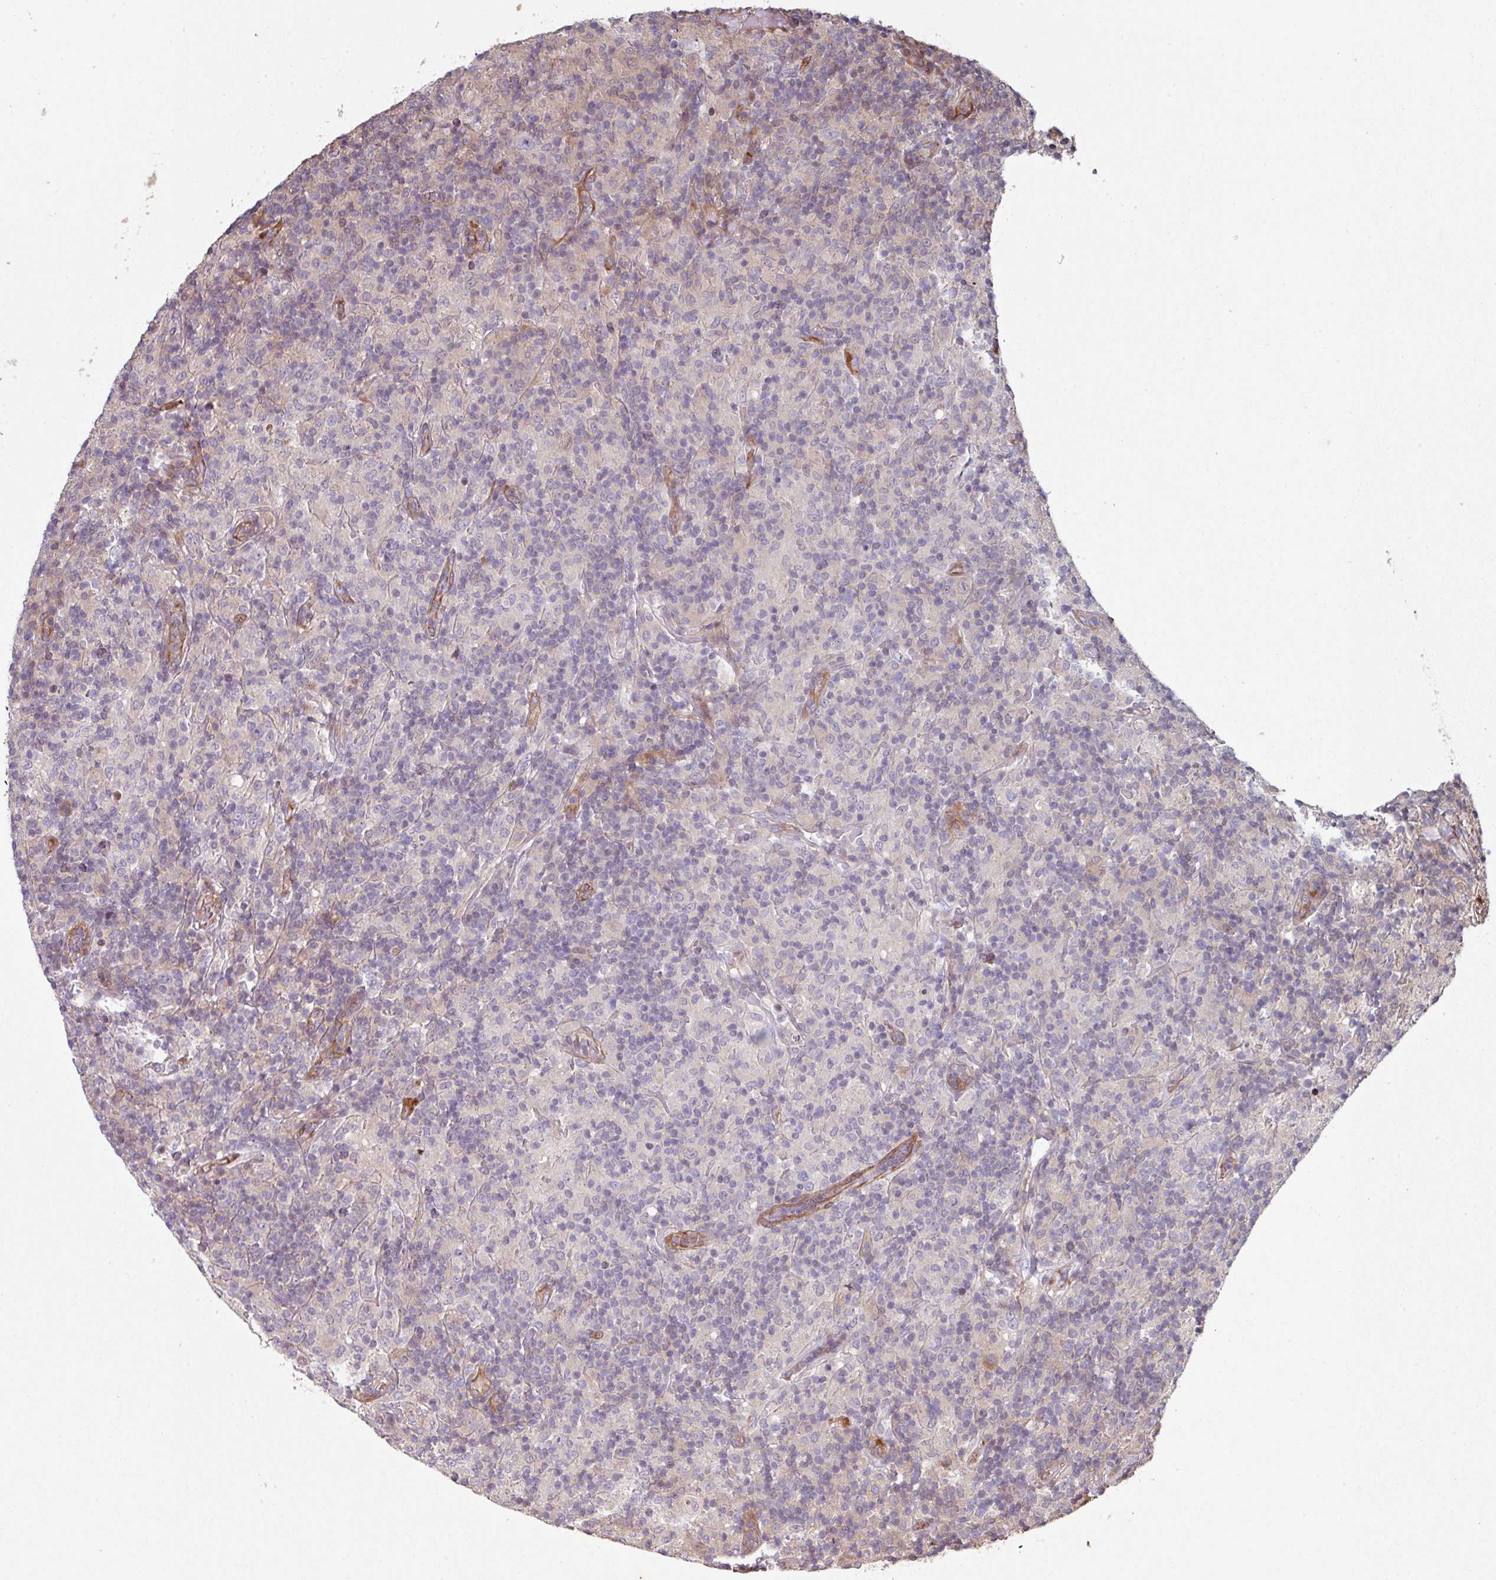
{"staining": {"intensity": "weak", "quantity": "<25%", "location": "cytoplasmic/membranous"}, "tissue": "lymphoma", "cell_type": "Tumor cells", "image_type": "cancer", "snomed": [{"axis": "morphology", "description": "Hodgkin's disease, NOS"}, {"axis": "topography", "description": "Lymph node"}], "caption": "Tumor cells are negative for protein expression in human lymphoma.", "gene": "ANO9", "patient": {"sex": "male", "age": 70}}